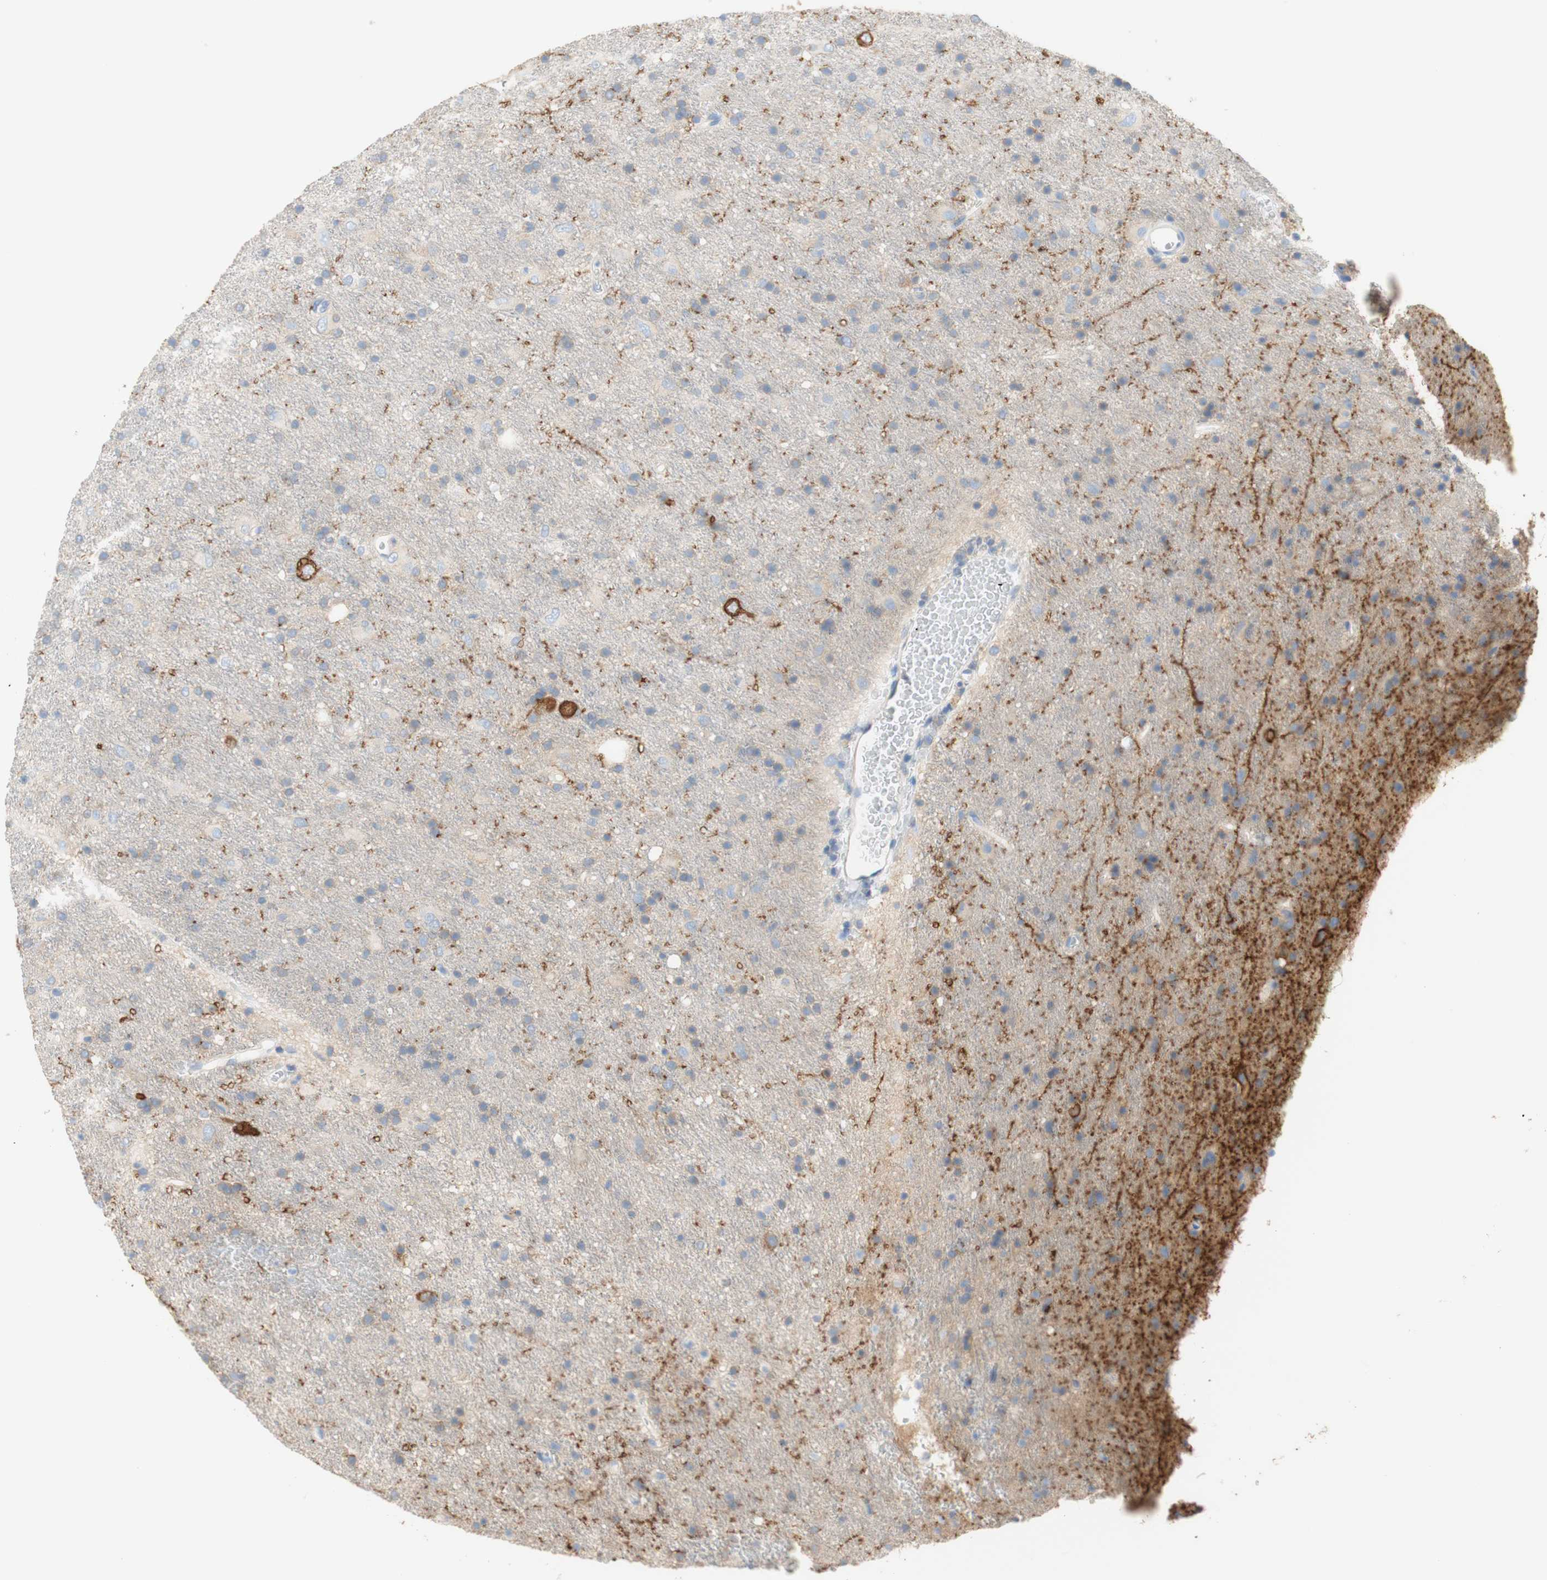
{"staining": {"intensity": "negative", "quantity": "none", "location": "none"}, "tissue": "glioma", "cell_type": "Tumor cells", "image_type": "cancer", "snomed": [{"axis": "morphology", "description": "Glioma, malignant, Low grade"}, {"axis": "topography", "description": "Brain"}], "caption": "This micrograph is of malignant low-grade glioma stained with IHC to label a protein in brown with the nuclei are counter-stained blue. There is no staining in tumor cells.", "gene": "ATP2B1", "patient": {"sex": "male", "age": 77}}